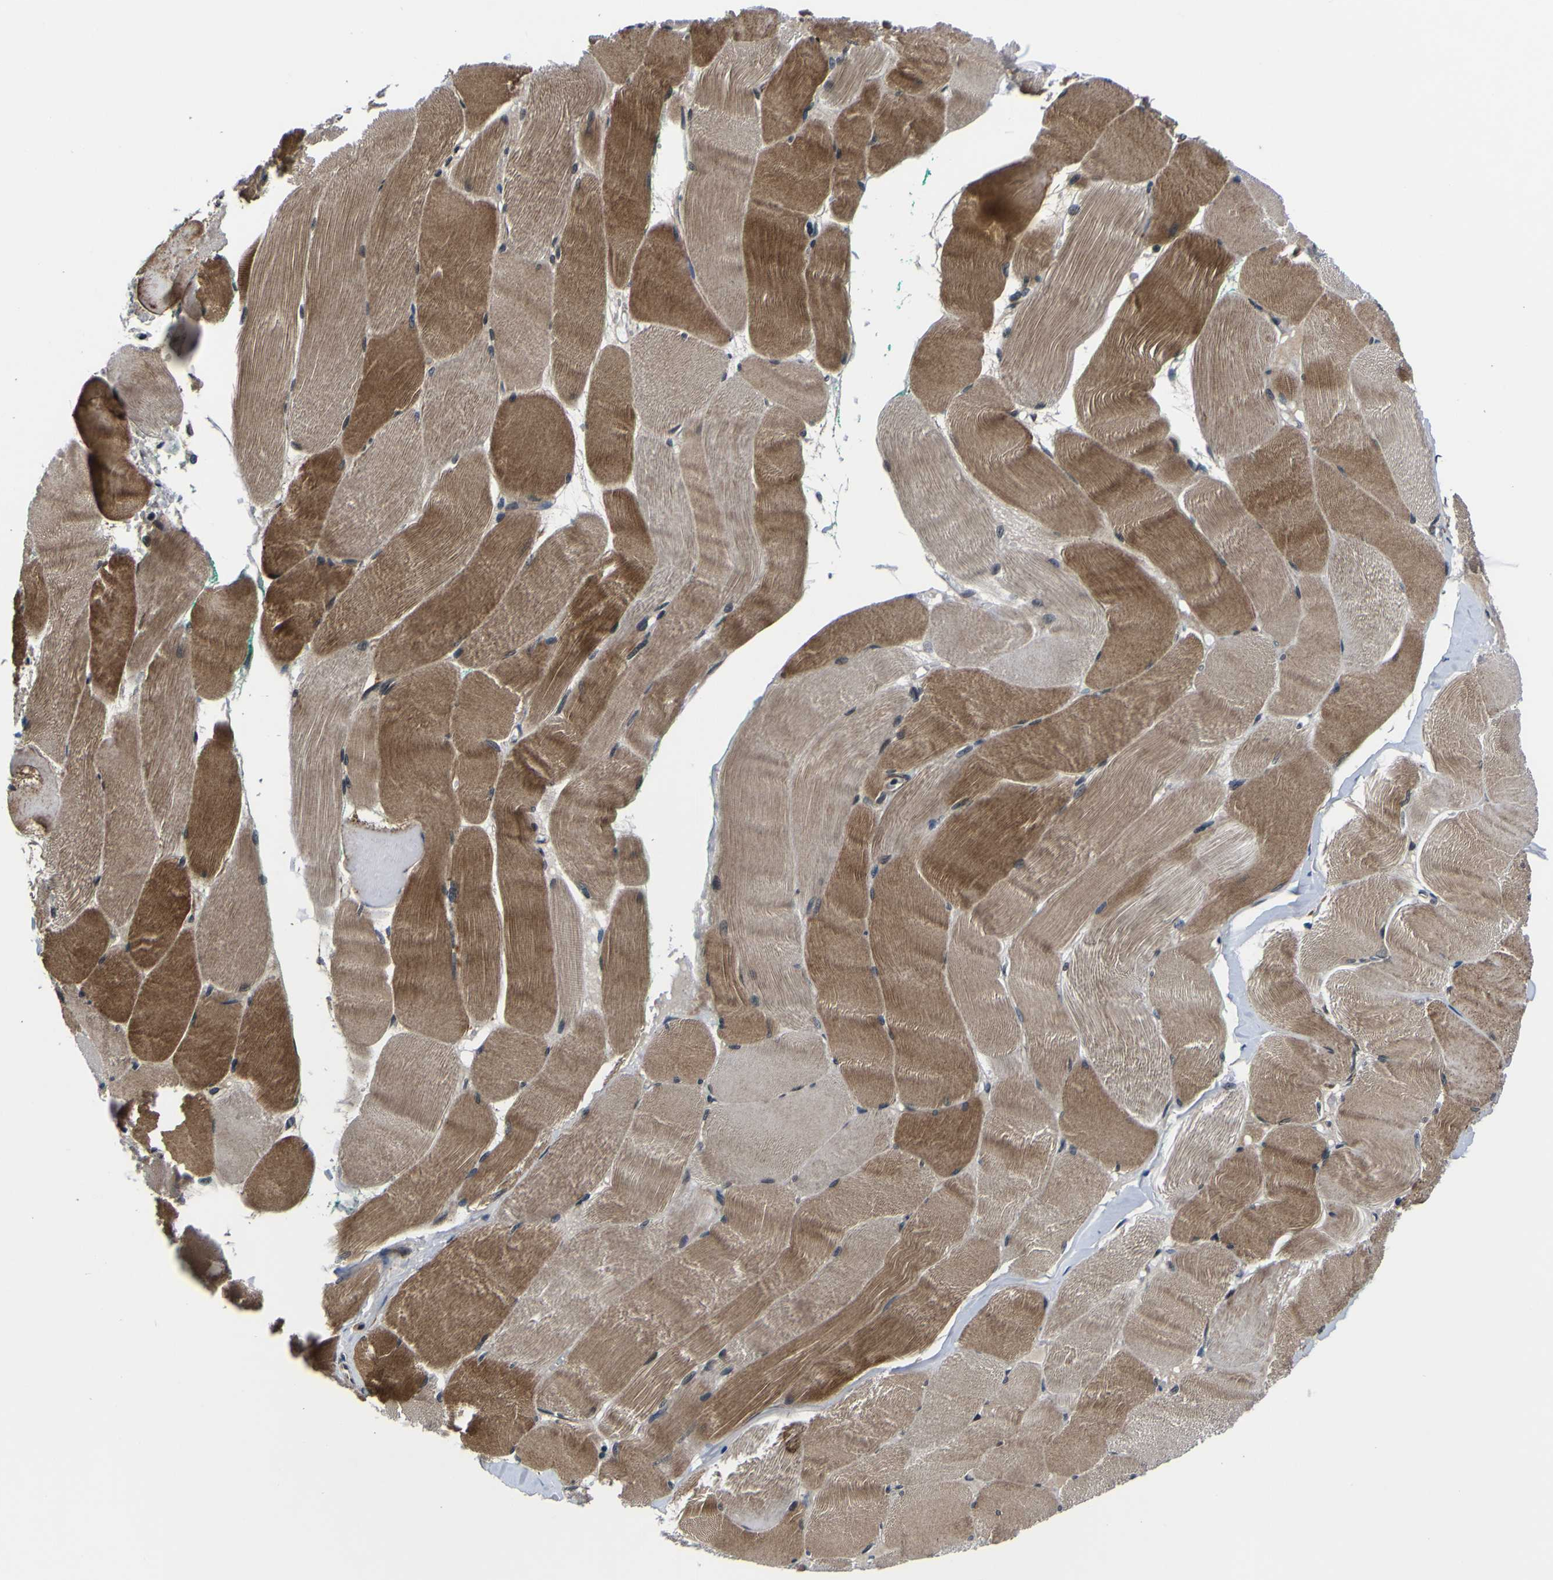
{"staining": {"intensity": "moderate", "quantity": ">75%", "location": "cytoplasmic/membranous"}, "tissue": "skeletal muscle", "cell_type": "Myocytes", "image_type": "normal", "snomed": [{"axis": "morphology", "description": "Normal tissue, NOS"}, {"axis": "morphology", "description": "Squamous cell carcinoma, NOS"}, {"axis": "topography", "description": "Skeletal muscle"}], "caption": "A medium amount of moderate cytoplasmic/membranous positivity is appreciated in approximately >75% of myocytes in normal skeletal muscle.", "gene": "POSTN", "patient": {"sex": "male", "age": 51}}